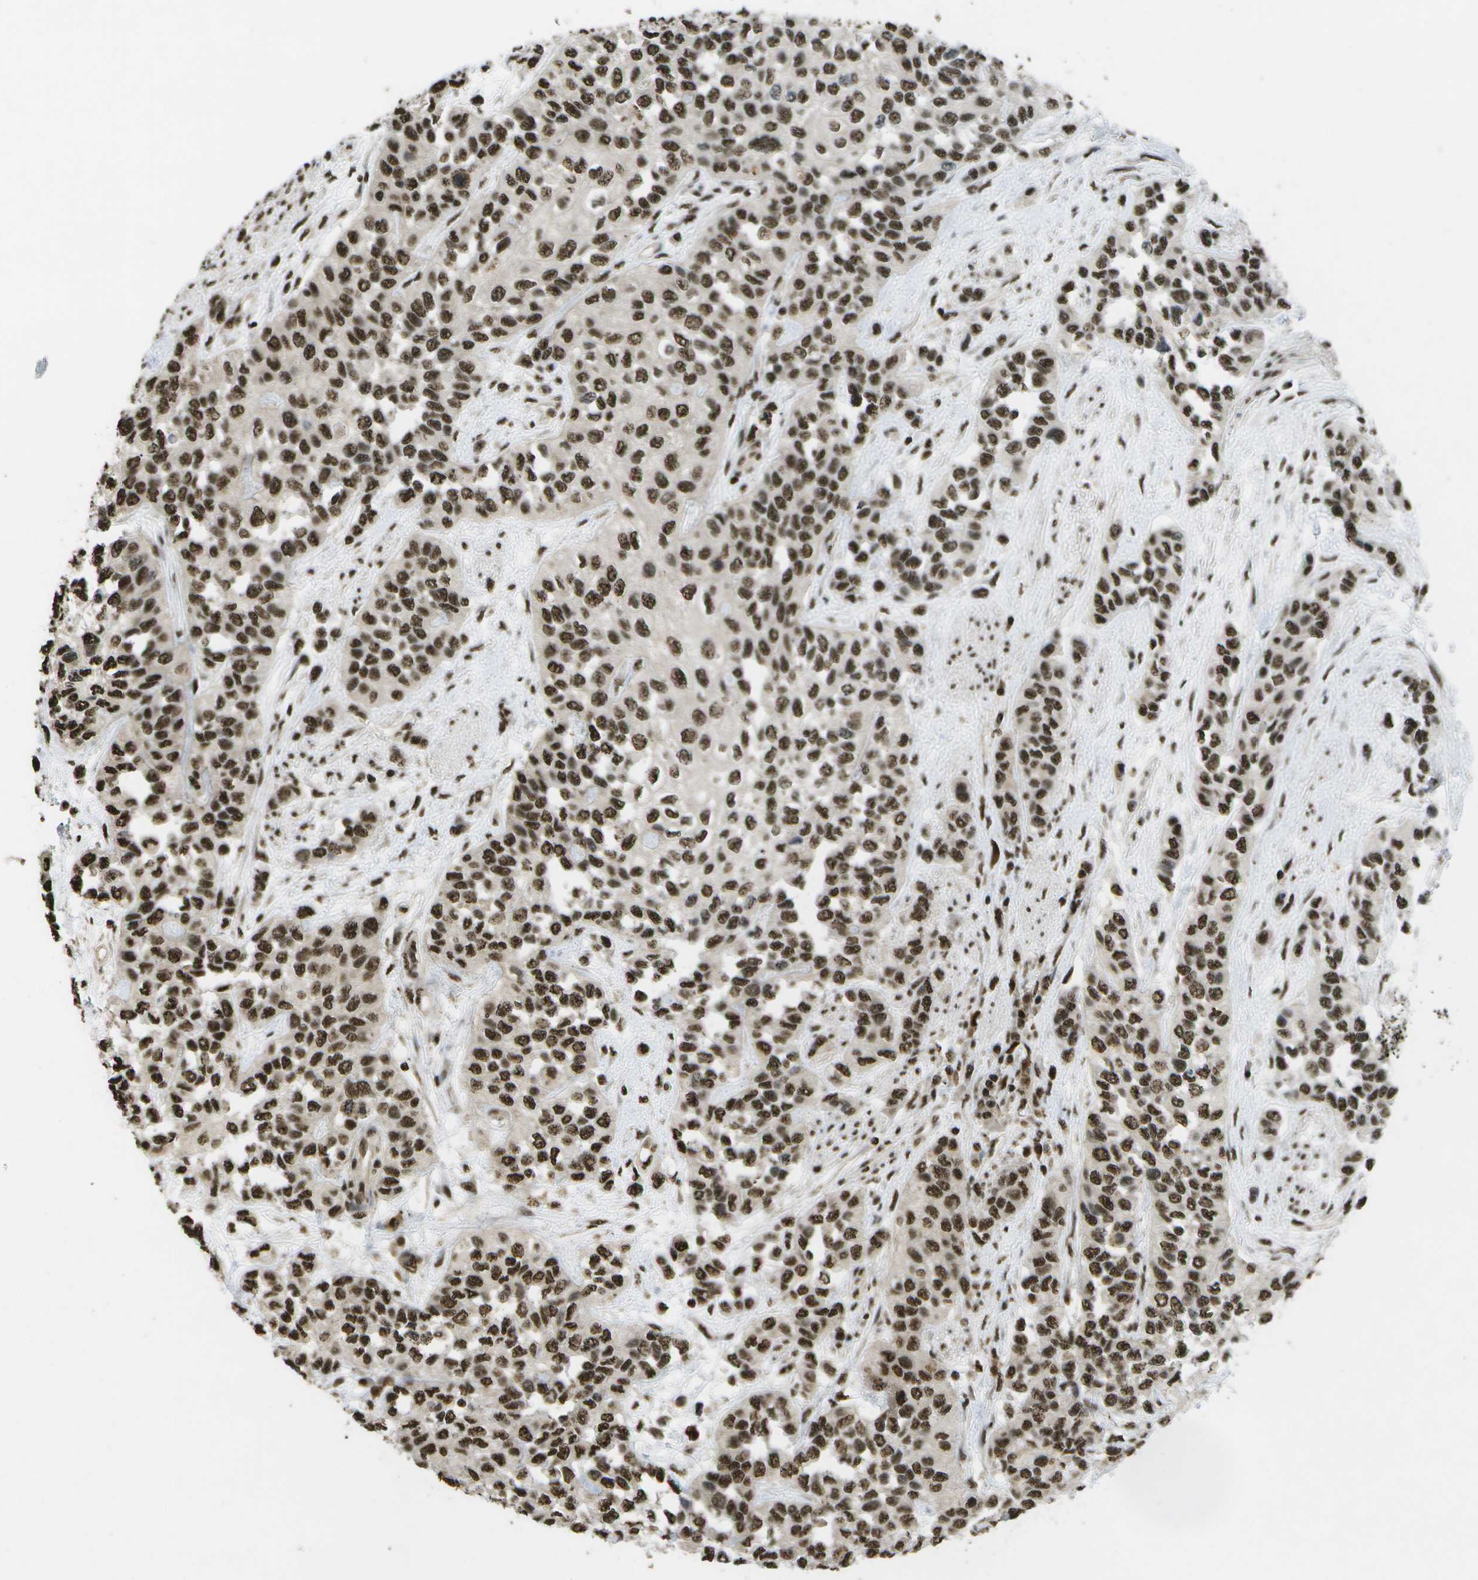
{"staining": {"intensity": "strong", "quantity": ">75%", "location": "nuclear"}, "tissue": "urothelial cancer", "cell_type": "Tumor cells", "image_type": "cancer", "snomed": [{"axis": "morphology", "description": "Urothelial carcinoma, High grade"}, {"axis": "topography", "description": "Urinary bladder"}], "caption": "Urothelial cancer stained for a protein reveals strong nuclear positivity in tumor cells.", "gene": "SPEN", "patient": {"sex": "female", "age": 56}}